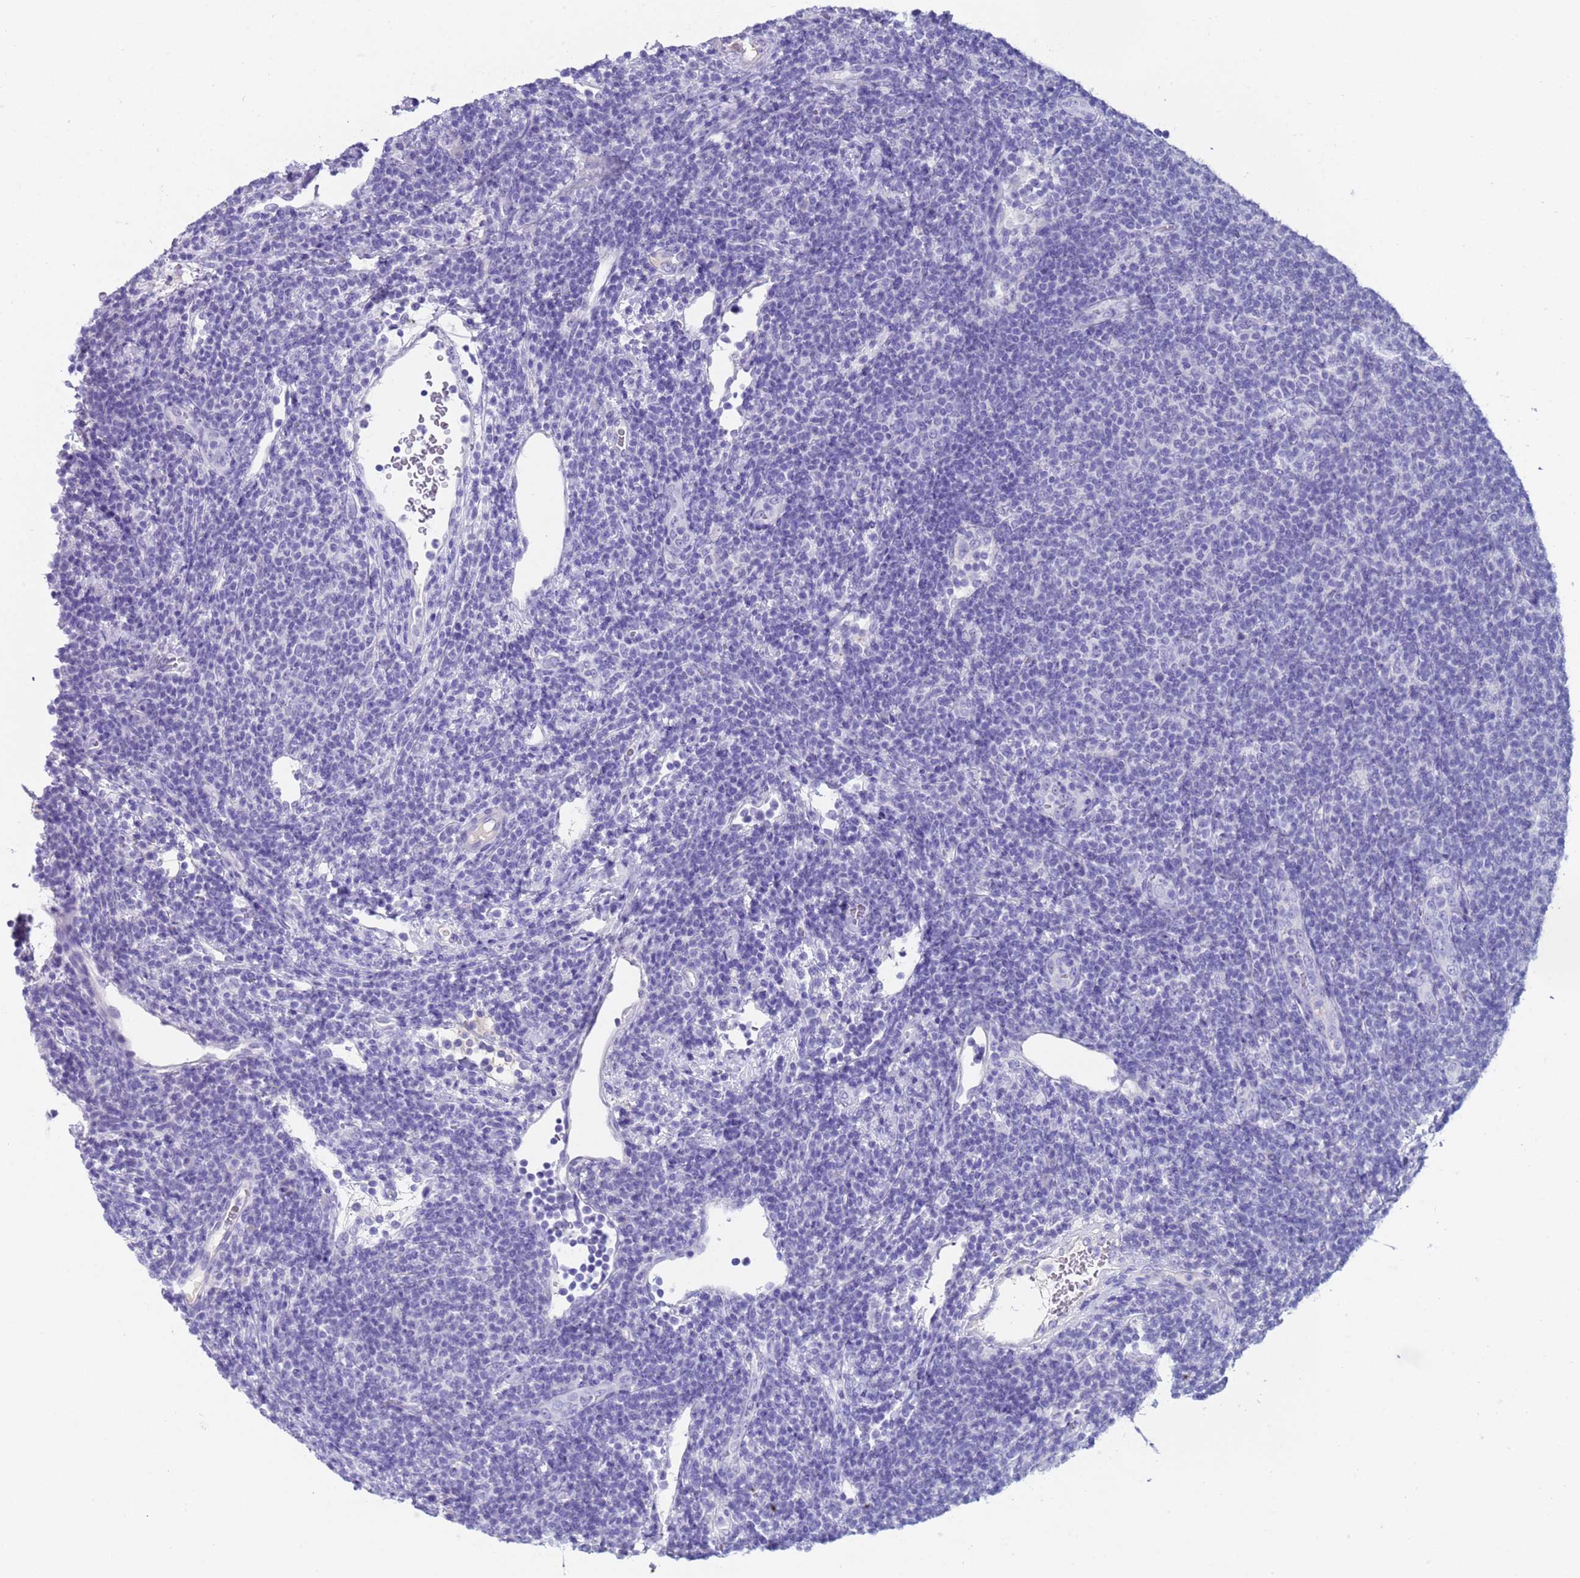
{"staining": {"intensity": "negative", "quantity": "none", "location": "none"}, "tissue": "lymphoma", "cell_type": "Tumor cells", "image_type": "cancer", "snomed": [{"axis": "morphology", "description": "Malignant lymphoma, non-Hodgkin's type, Low grade"}, {"axis": "topography", "description": "Lymph node"}], "caption": "DAB immunohistochemical staining of malignant lymphoma, non-Hodgkin's type (low-grade) displays no significant expression in tumor cells.", "gene": "CKM", "patient": {"sex": "male", "age": 66}}